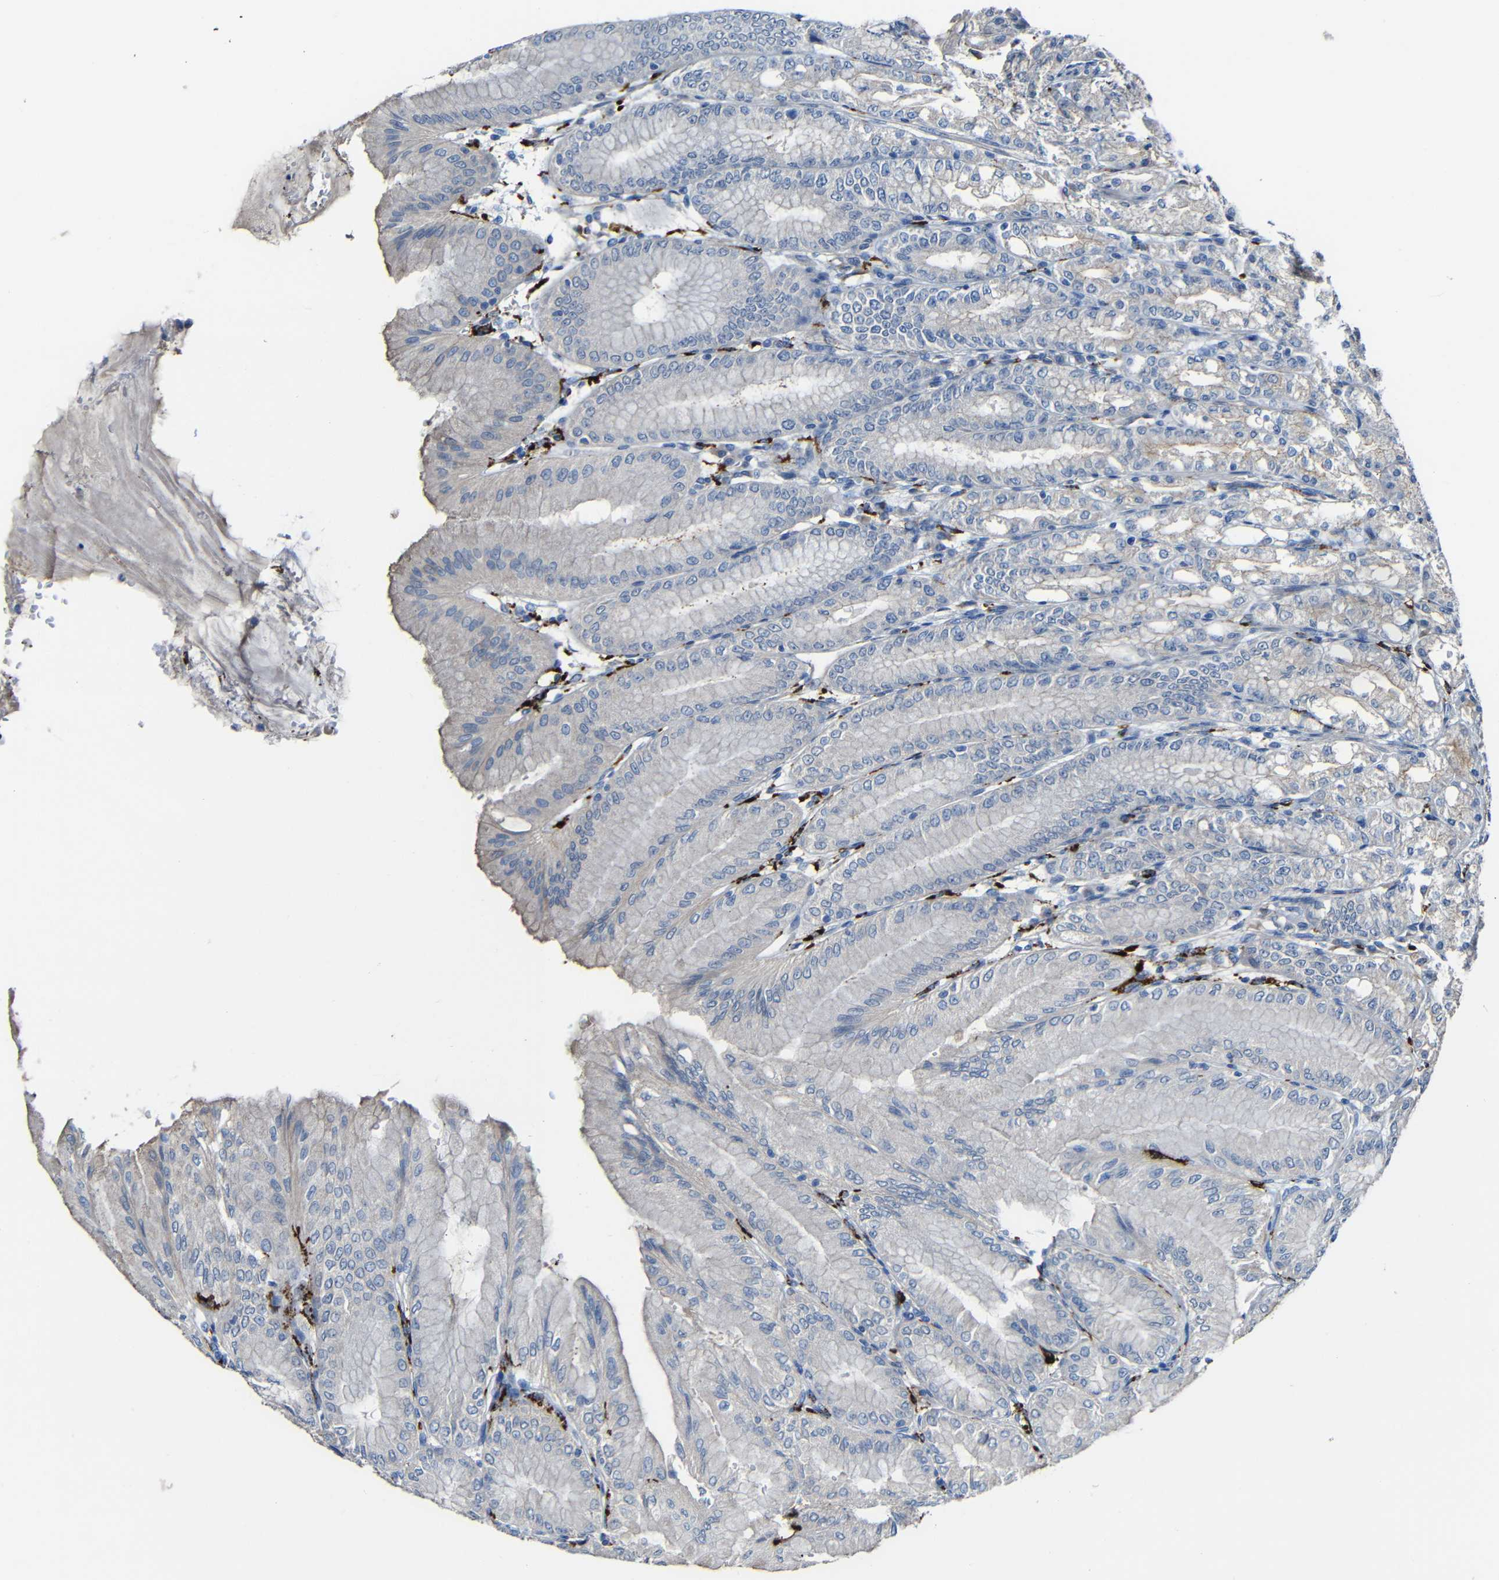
{"staining": {"intensity": "moderate", "quantity": "25%-75%", "location": "cytoplasmic/membranous"}, "tissue": "stomach", "cell_type": "Glandular cells", "image_type": "normal", "snomed": [{"axis": "morphology", "description": "Normal tissue, NOS"}, {"axis": "topography", "description": "Stomach, lower"}], "caption": "Unremarkable stomach shows moderate cytoplasmic/membranous staining in approximately 25%-75% of glandular cells.", "gene": "HLA", "patient": {"sex": "male", "age": 71}}